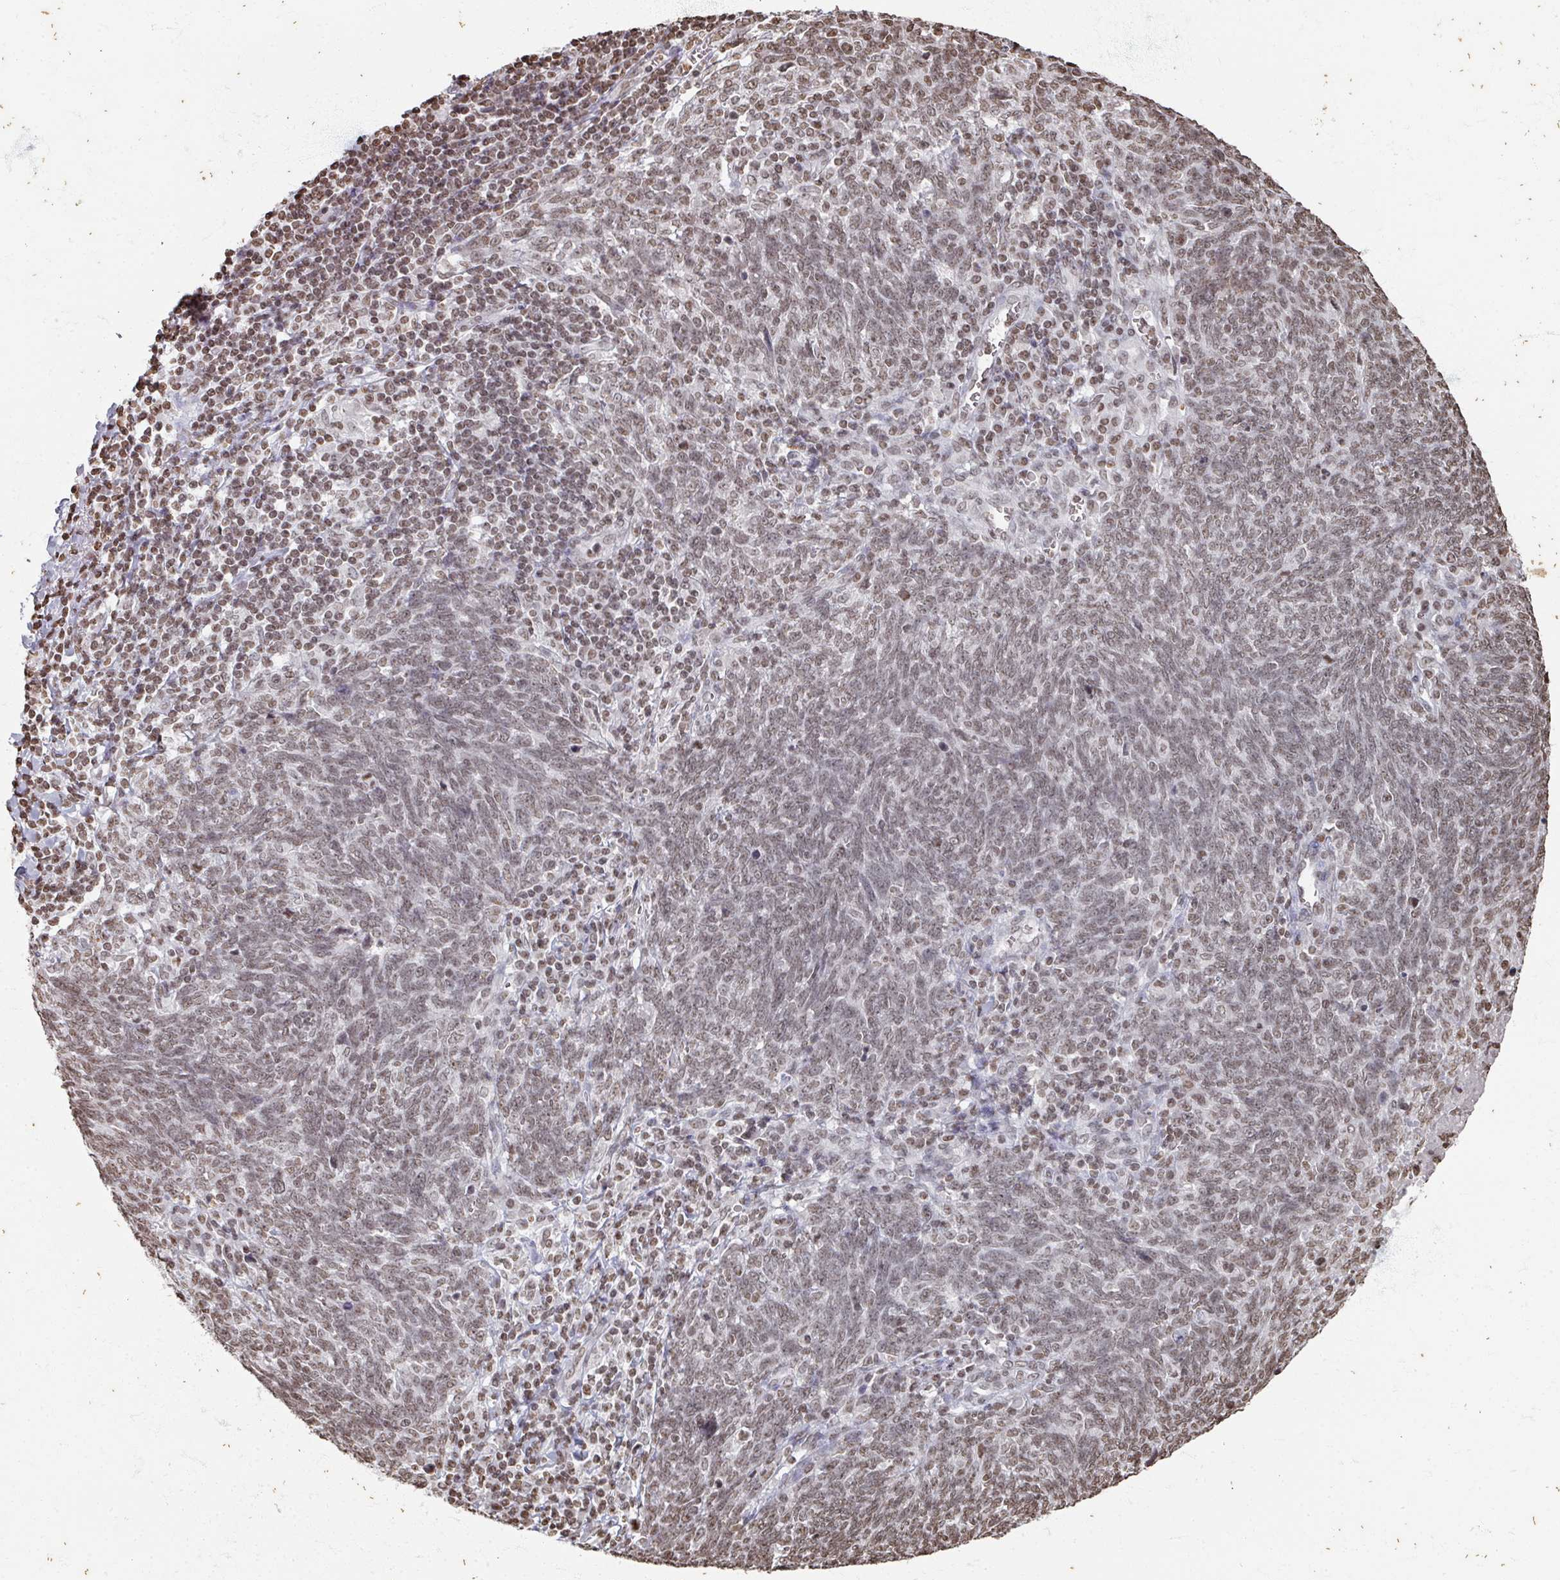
{"staining": {"intensity": "weak", "quantity": ">75%", "location": "nuclear"}, "tissue": "lung cancer", "cell_type": "Tumor cells", "image_type": "cancer", "snomed": [{"axis": "morphology", "description": "Squamous cell carcinoma, NOS"}, {"axis": "topography", "description": "Lung"}], "caption": "Immunohistochemical staining of lung cancer reveals low levels of weak nuclear protein positivity in about >75% of tumor cells. Nuclei are stained in blue.", "gene": "DCUN1D5", "patient": {"sex": "female", "age": 72}}